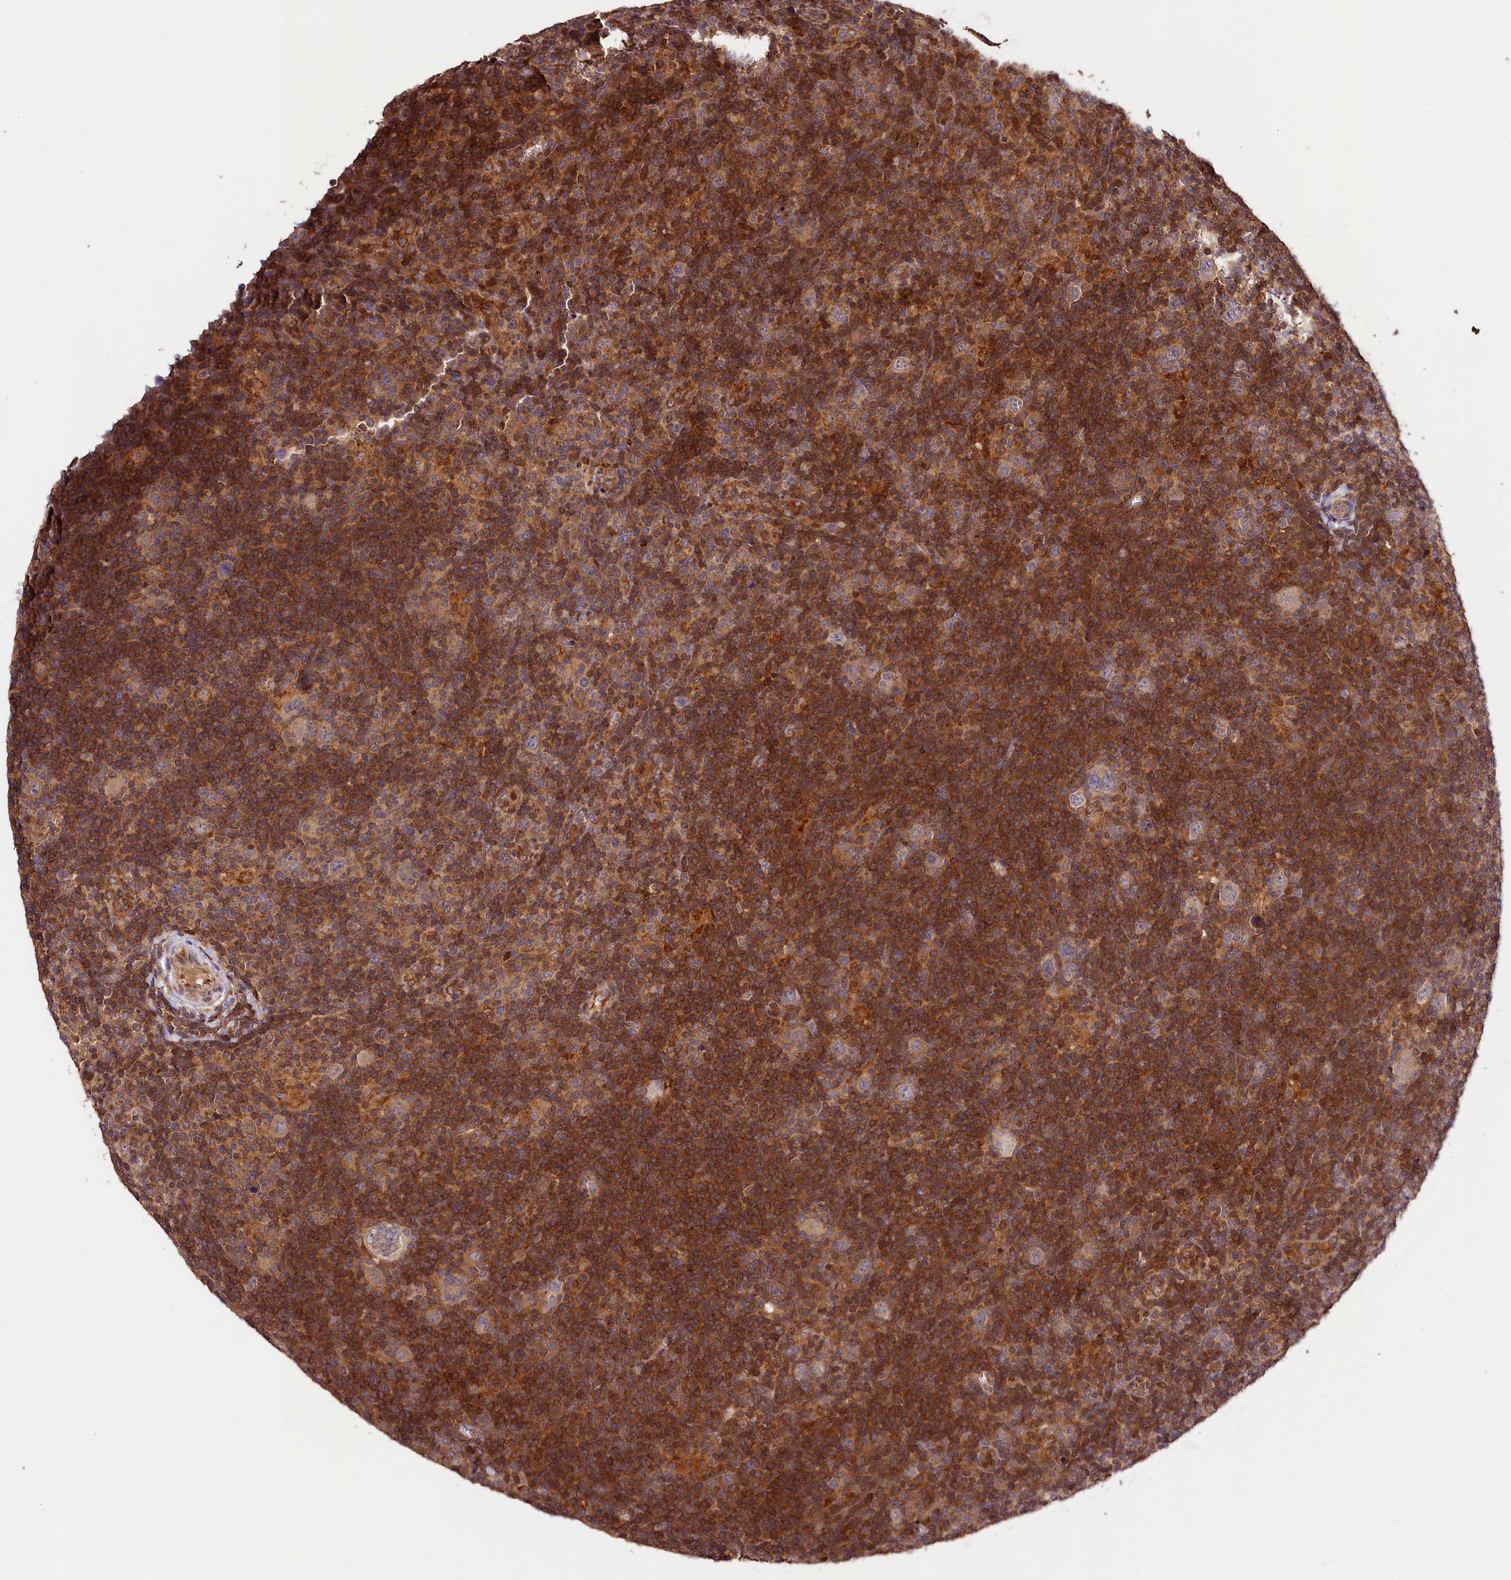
{"staining": {"intensity": "moderate", "quantity": "<25%", "location": "cytoplasmic/membranous"}, "tissue": "lymphoma", "cell_type": "Tumor cells", "image_type": "cancer", "snomed": [{"axis": "morphology", "description": "Hodgkin's disease, NOS"}, {"axis": "topography", "description": "Lymph node"}], "caption": "Approximately <25% of tumor cells in human Hodgkin's disease display moderate cytoplasmic/membranous protein positivity as visualized by brown immunohistochemical staining.", "gene": "KPTN", "patient": {"sex": "female", "age": 57}}